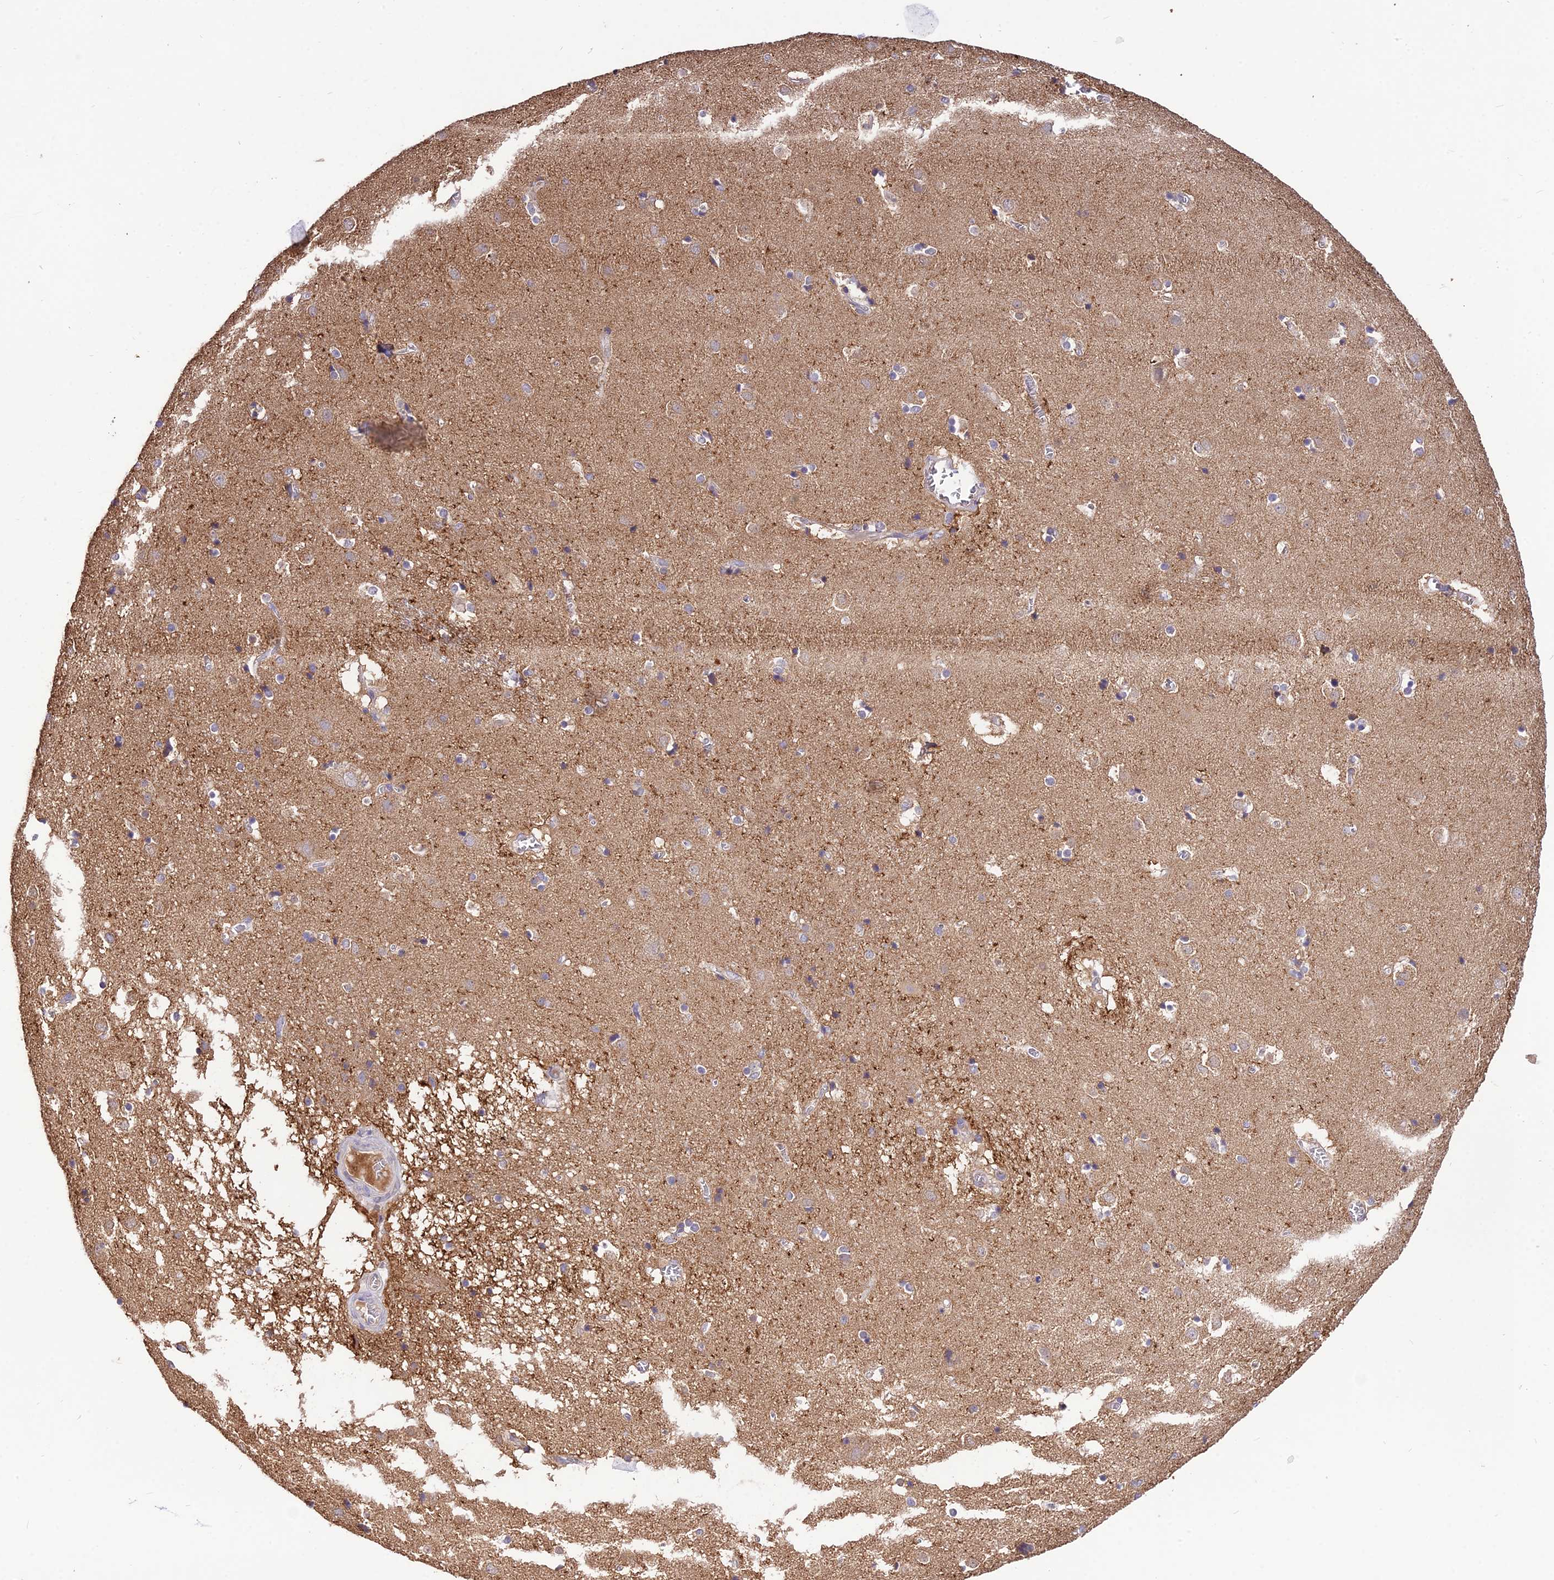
{"staining": {"intensity": "negative", "quantity": "none", "location": "none"}, "tissue": "caudate", "cell_type": "Glial cells", "image_type": "normal", "snomed": [{"axis": "morphology", "description": "Normal tissue, NOS"}, {"axis": "topography", "description": "Lateral ventricle wall"}], "caption": "The image shows no significant positivity in glial cells of caudate.", "gene": "SDHD", "patient": {"sex": "male", "age": 70}}